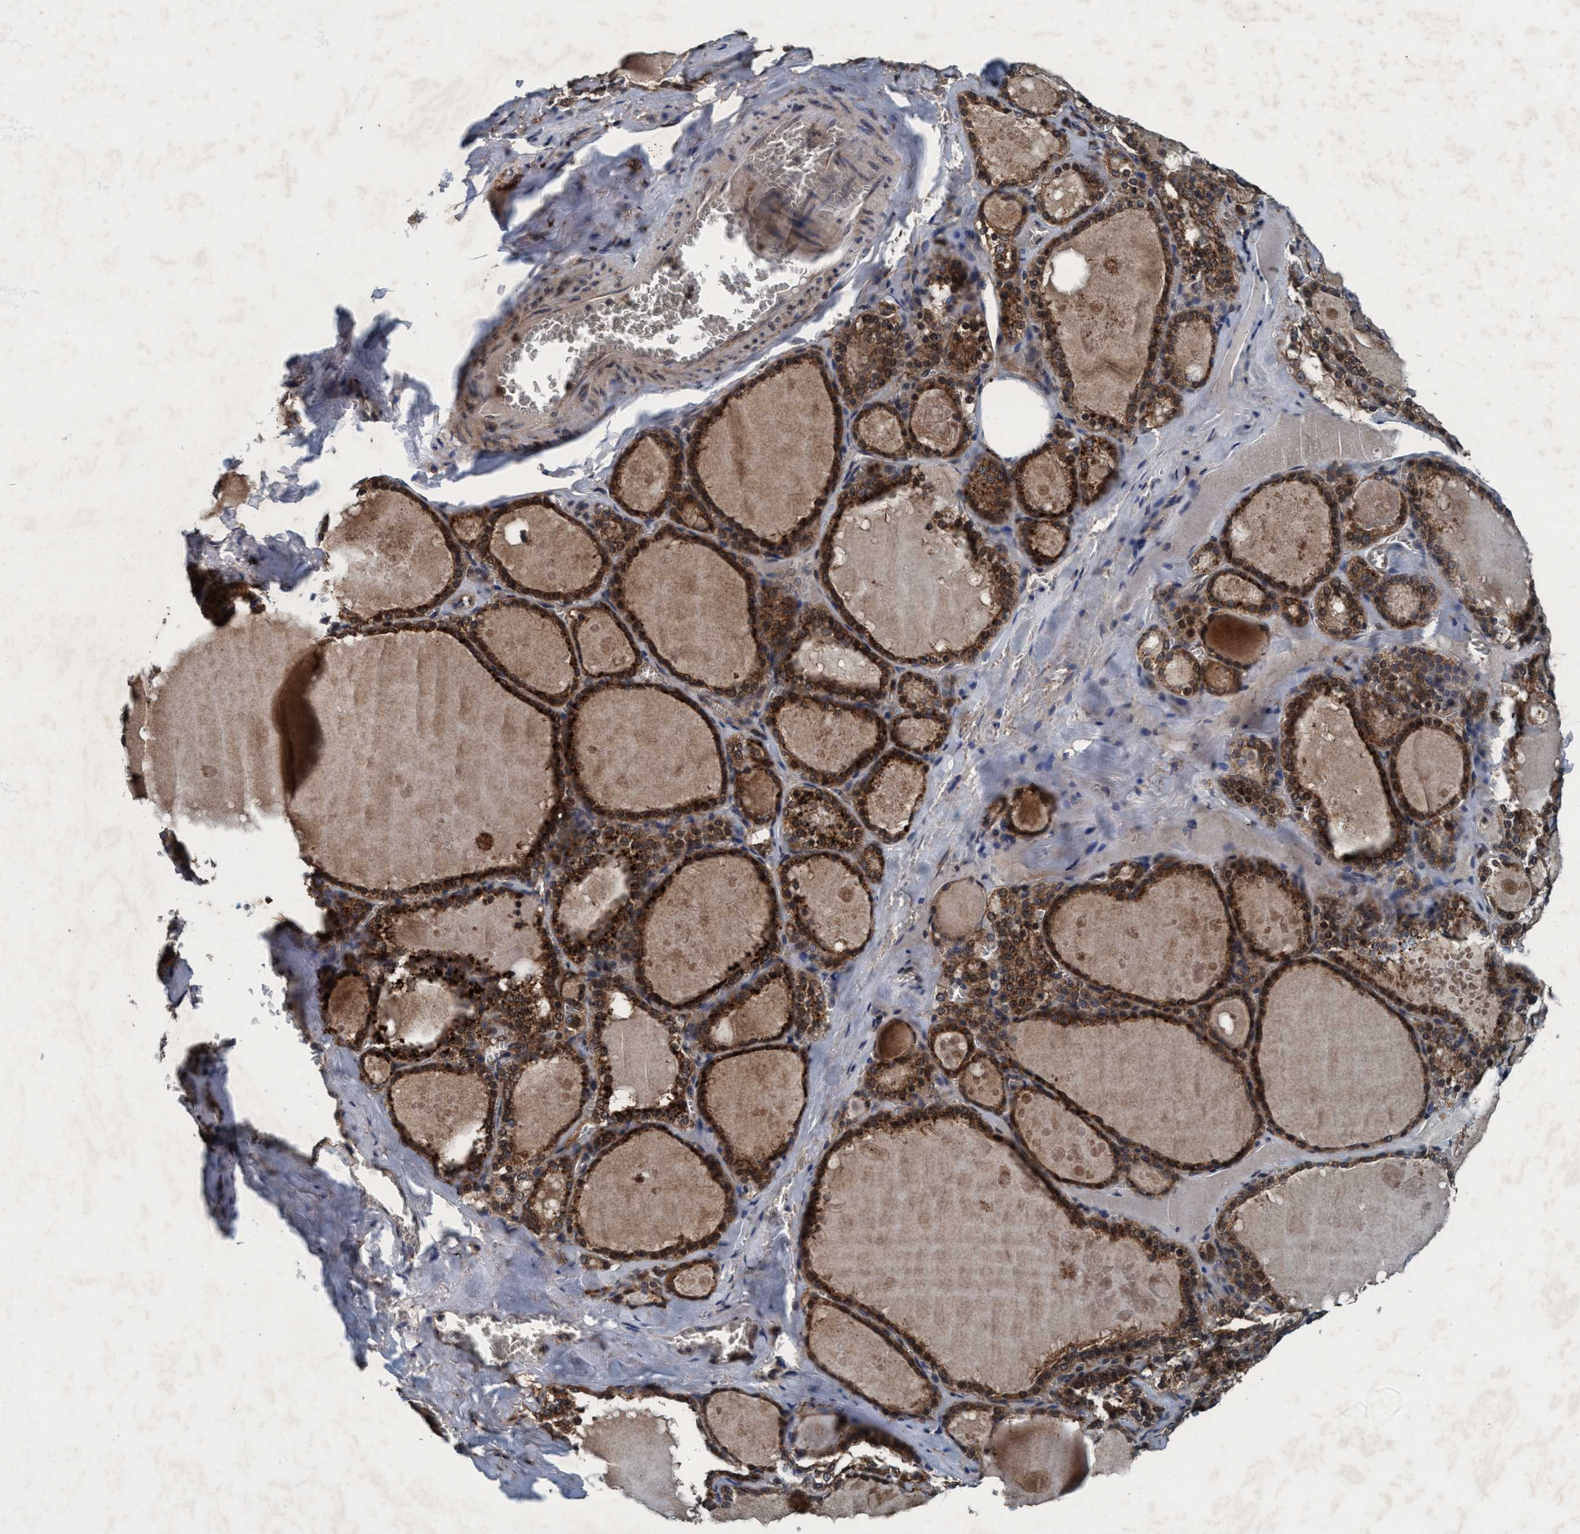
{"staining": {"intensity": "strong", "quantity": ">75%", "location": "cytoplasmic/membranous"}, "tissue": "thyroid gland", "cell_type": "Glandular cells", "image_type": "normal", "snomed": [{"axis": "morphology", "description": "Normal tissue, NOS"}, {"axis": "topography", "description": "Thyroid gland"}], "caption": "A brown stain shows strong cytoplasmic/membranous positivity of a protein in glandular cells of normal human thyroid gland. (brown staining indicates protein expression, while blue staining denotes nuclei).", "gene": "AKT1S1", "patient": {"sex": "male", "age": 56}}